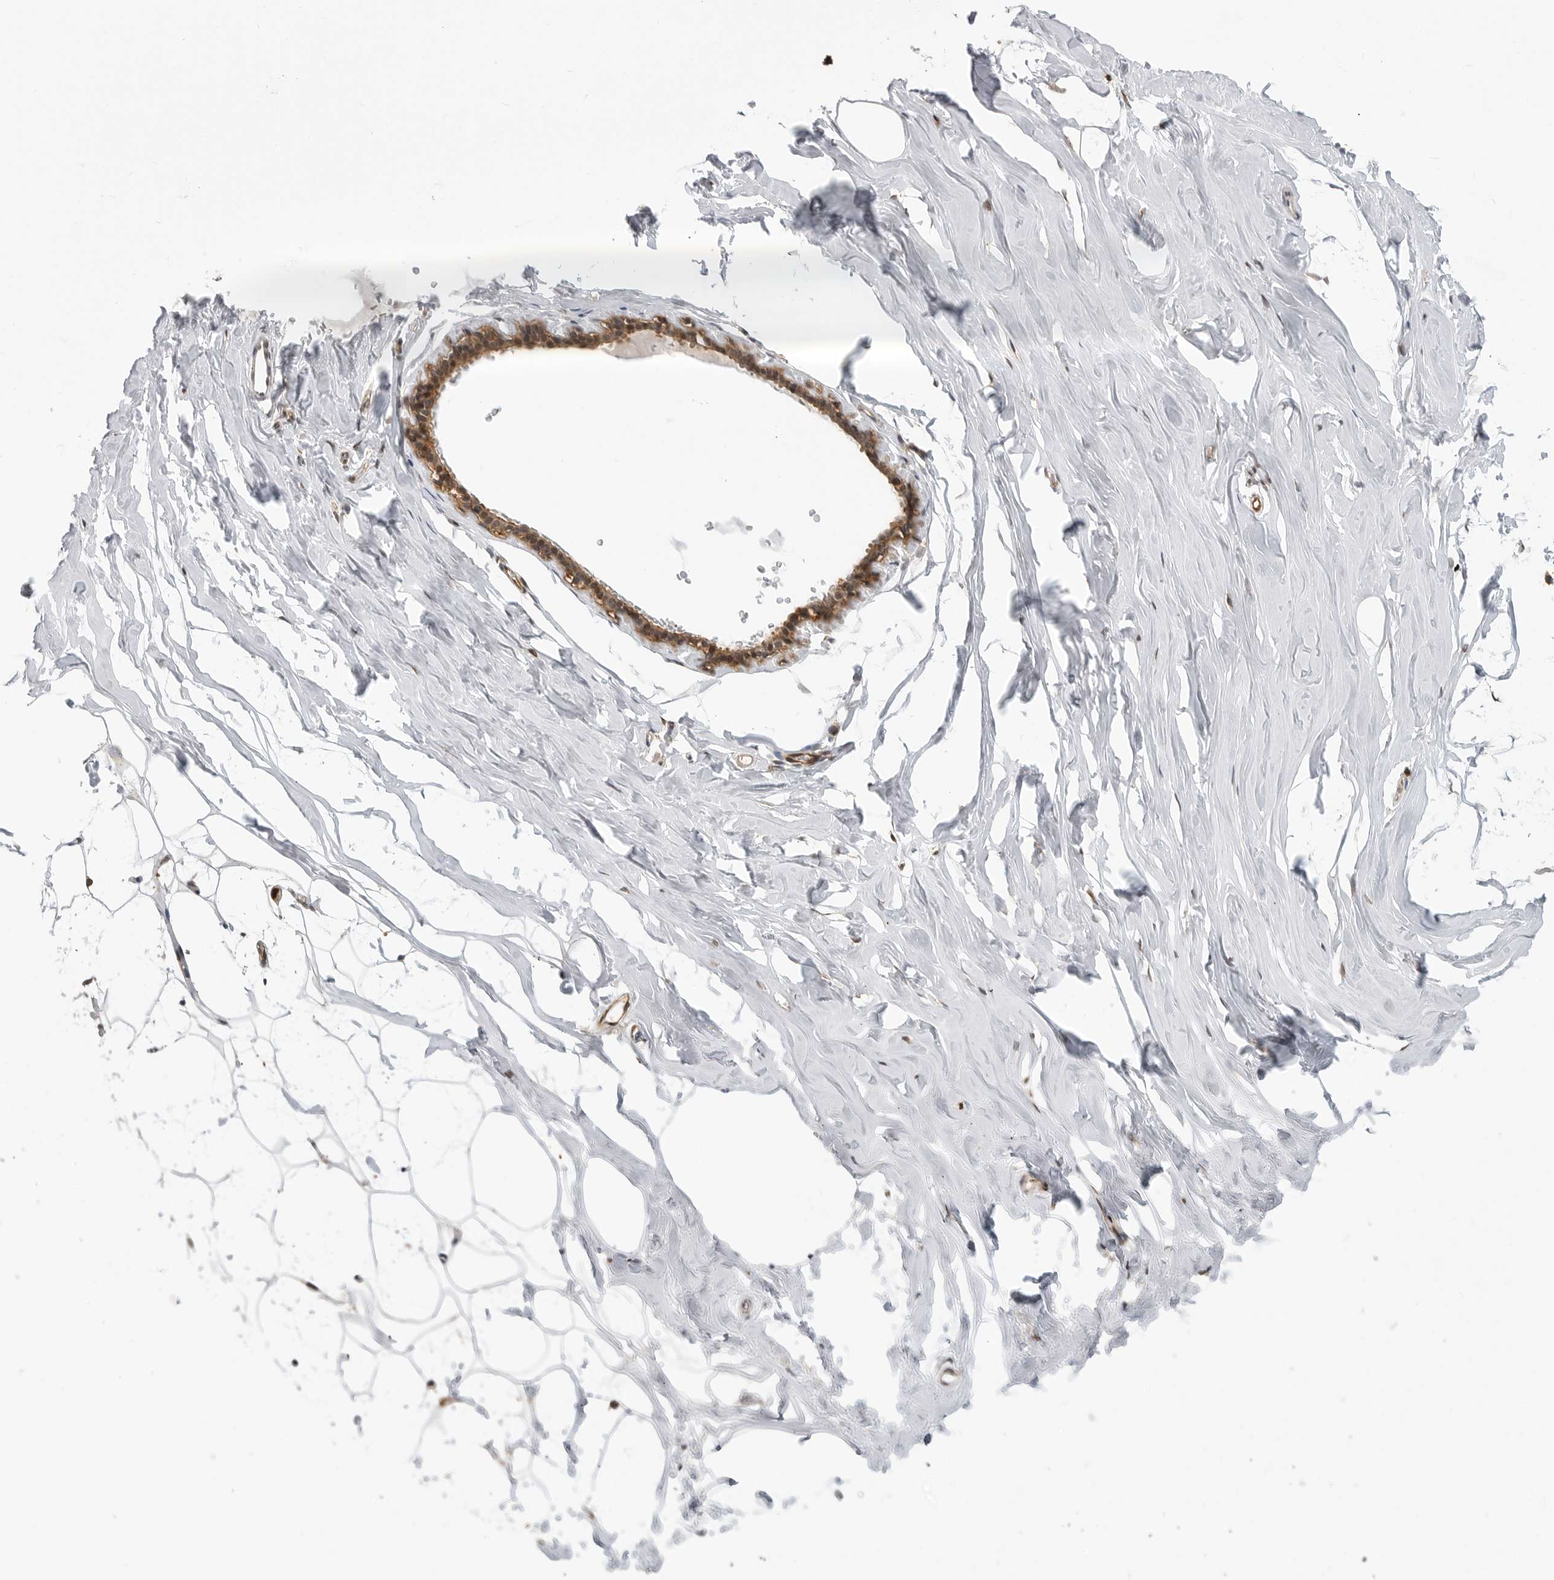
{"staining": {"intensity": "moderate", "quantity": "<25%", "location": "cytoplasmic/membranous"}, "tissue": "adipose tissue", "cell_type": "Adipocytes", "image_type": "normal", "snomed": [{"axis": "morphology", "description": "Normal tissue, NOS"}, {"axis": "morphology", "description": "Fibrosis, NOS"}, {"axis": "topography", "description": "Breast"}, {"axis": "topography", "description": "Adipose tissue"}], "caption": "Protein staining of benign adipose tissue reveals moderate cytoplasmic/membranous expression in about <25% of adipocytes. The protein of interest is stained brown, and the nuclei are stained in blue (DAB IHC with brightfield microscopy, high magnification).", "gene": "ANXA11", "patient": {"sex": "female", "age": 39}}